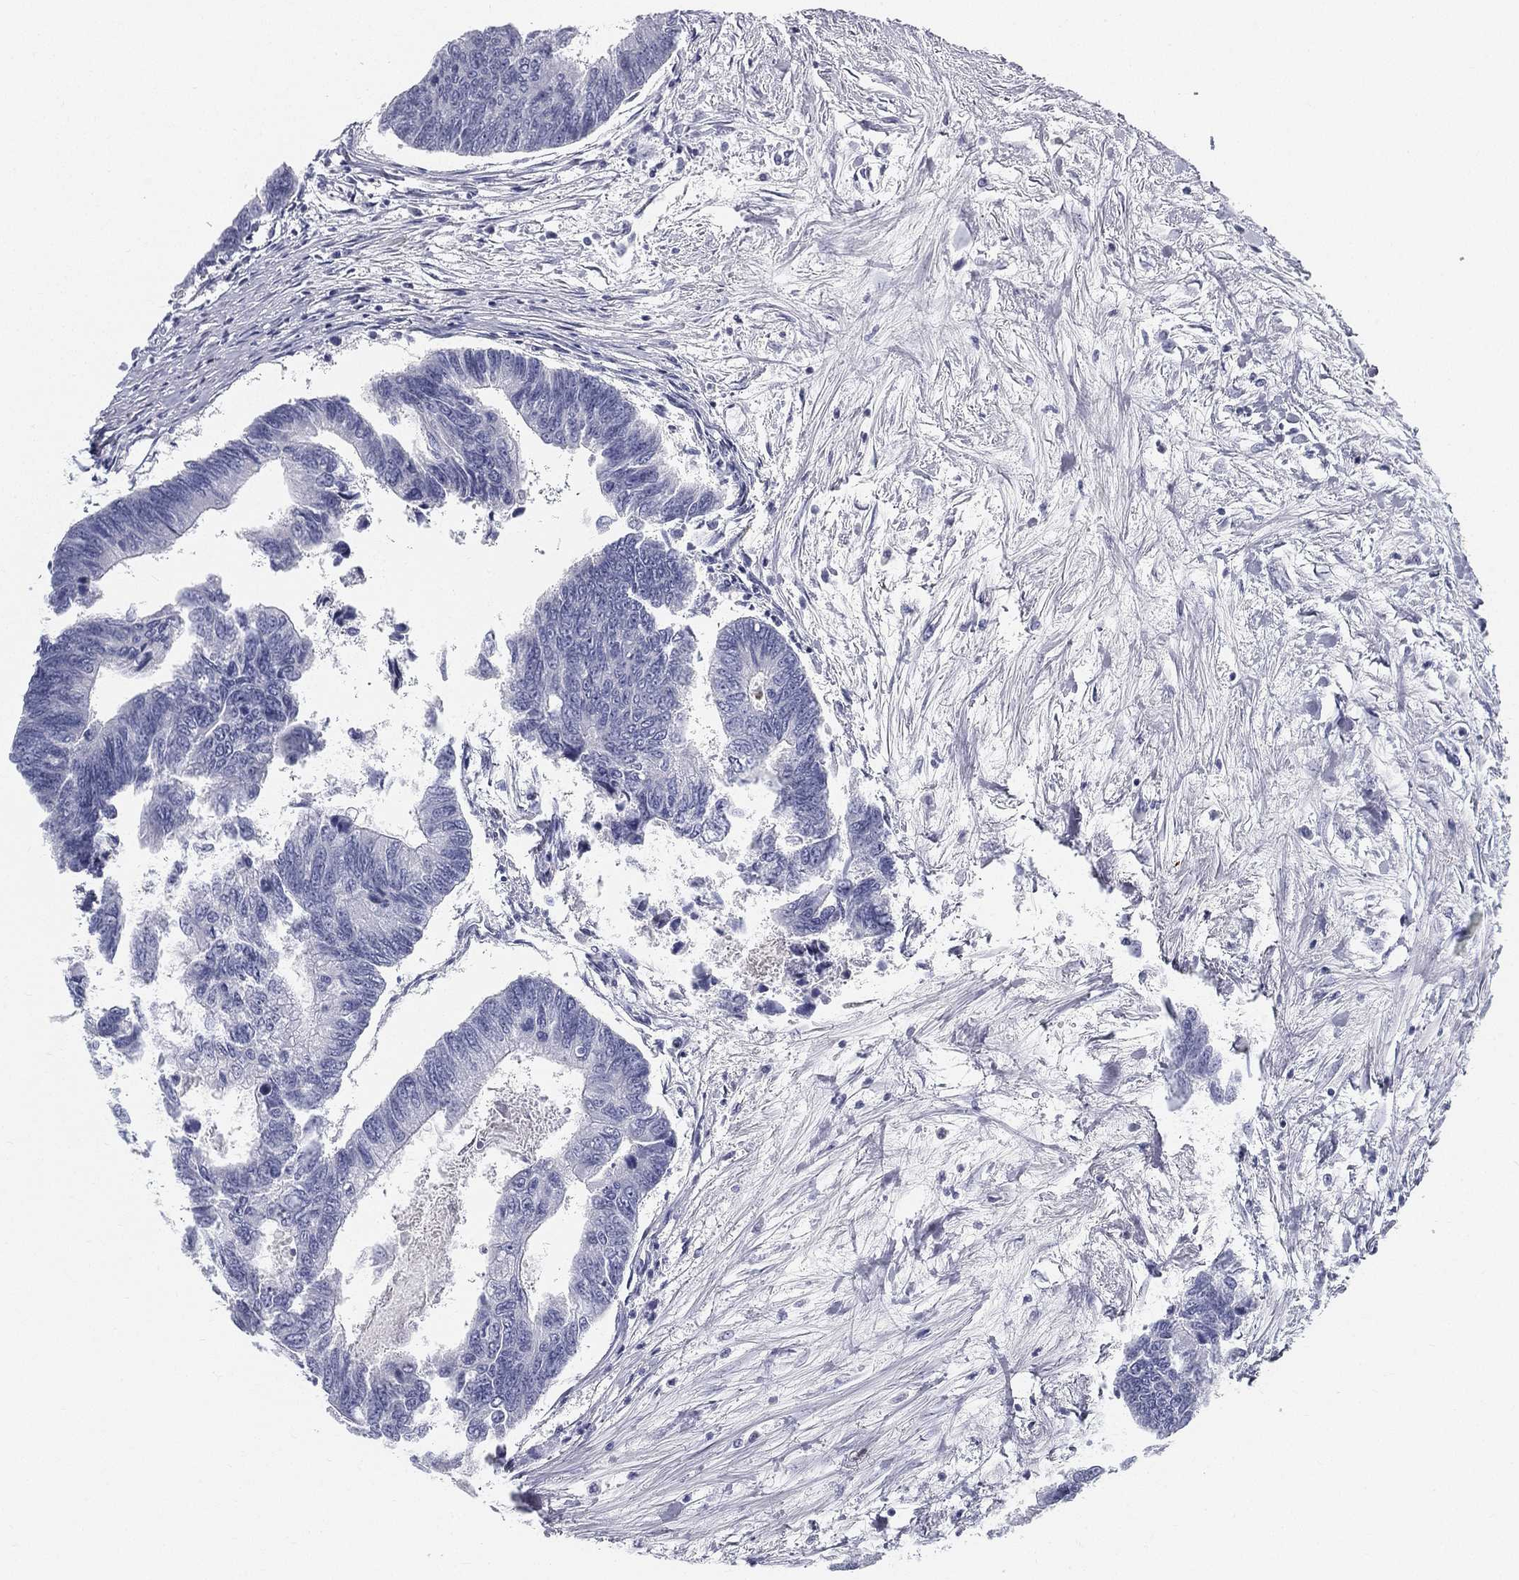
{"staining": {"intensity": "negative", "quantity": "none", "location": "none"}, "tissue": "colorectal cancer", "cell_type": "Tumor cells", "image_type": "cancer", "snomed": [{"axis": "morphology", "description": "Adenocarcinoma, NOS"}, {"axis": "topography", "description": "Colon"}], "caption": "There is no significant staining in tumor cells of colorectal adenocarcinoma.", "gene": "SPPL2C", "patient": {"sex": "female", "age": 65}}